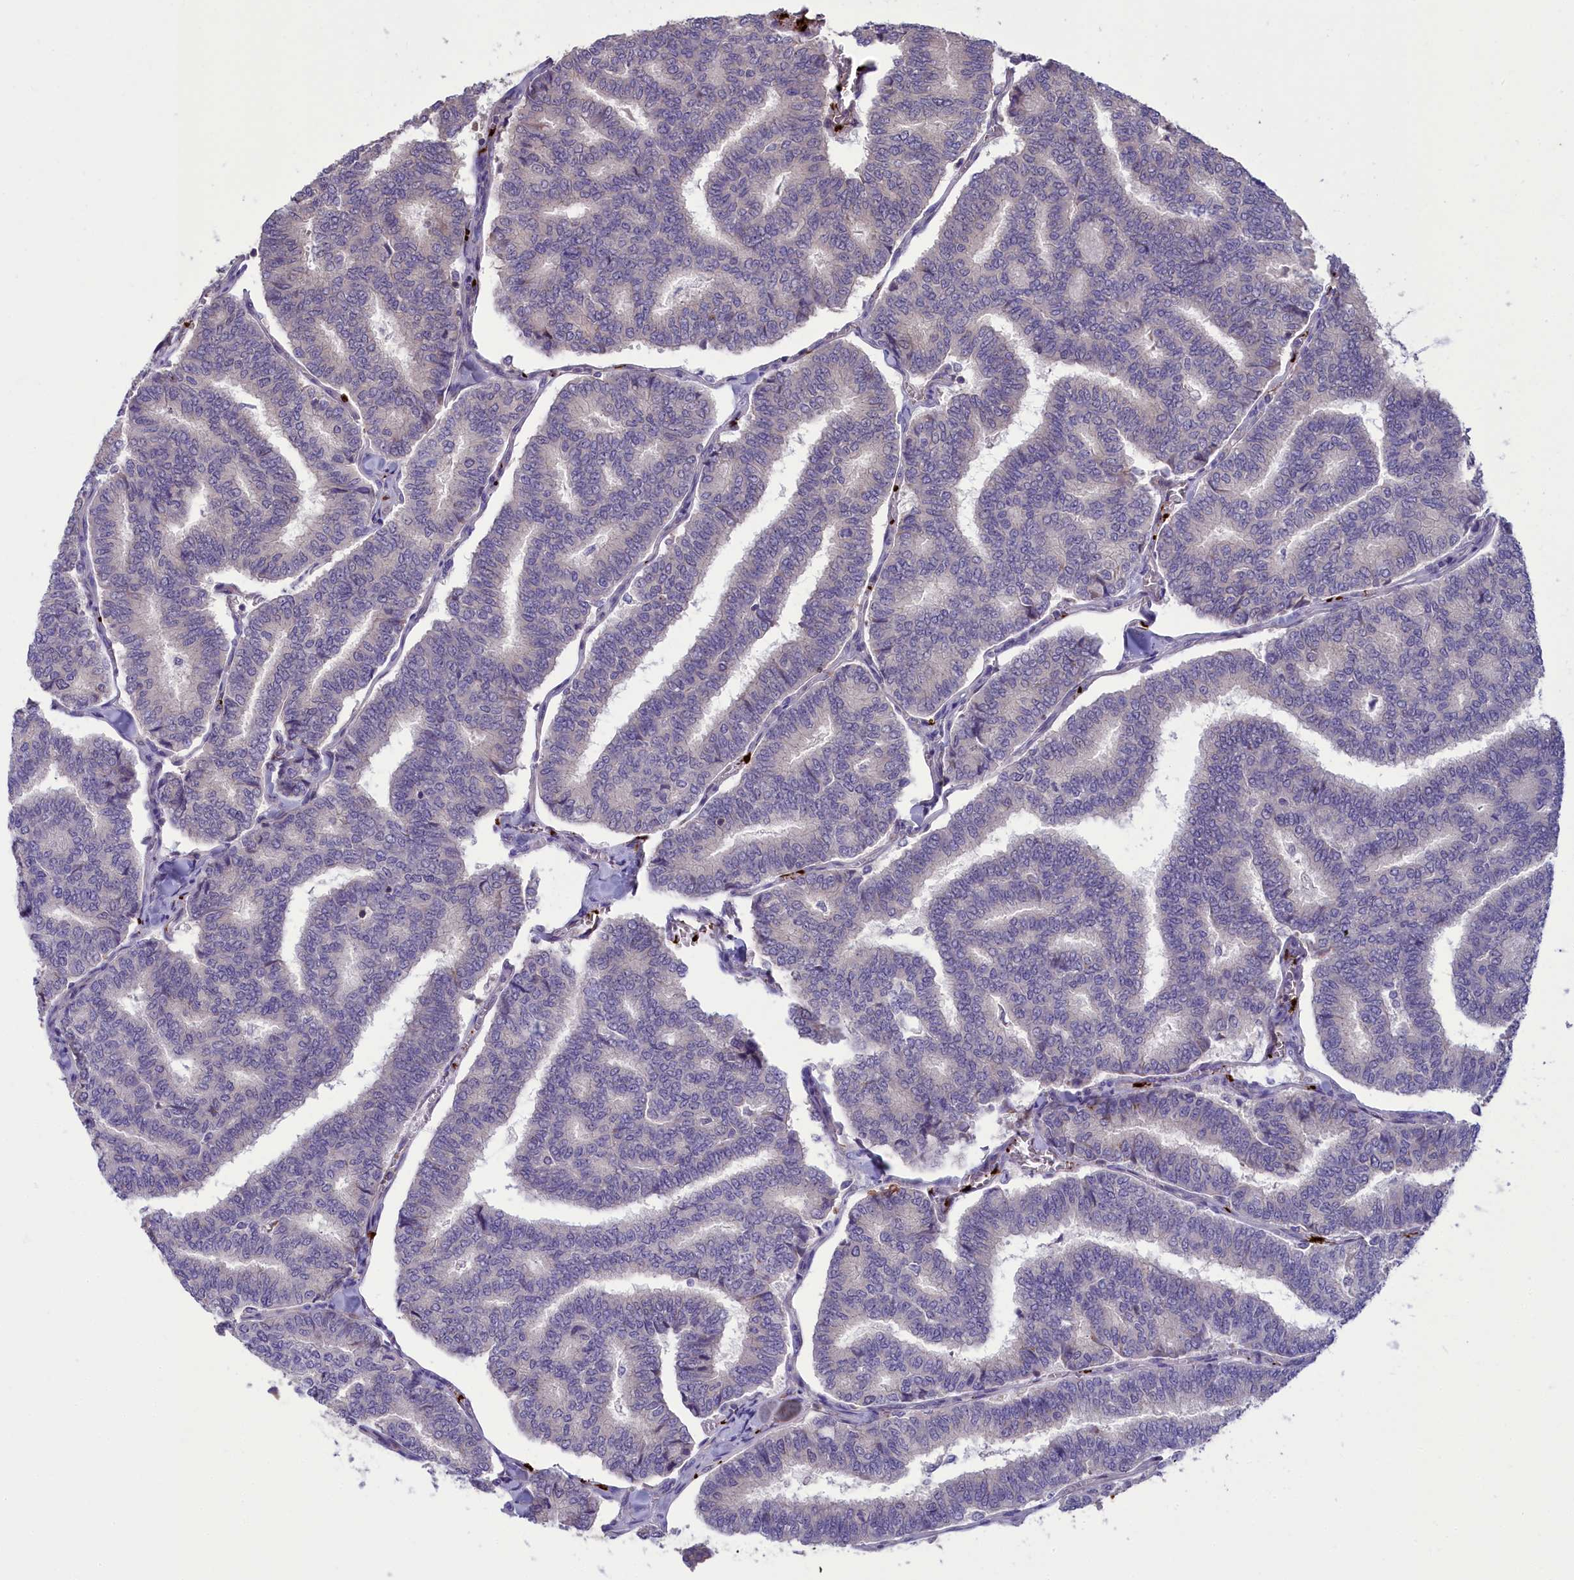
{"staining": {"intensity": "negative", "quantity": "none", "location": "none"}, "tissue": "thyroid cancer", "cell_type": "Tumor cells", "image_type": "cancer", "snomed": [{"axis": "morphology", "description": "Papillary adenocarcinoma, NOS"}, {"axis": "topography", "description": "Thyroid gland"}], "caption": "Tumor cells are negative for protein expression in human papillary adenocarcinoma (thyroid).", "gene": "HEATR3", "patient": {"sex": "female", "age": 35}}